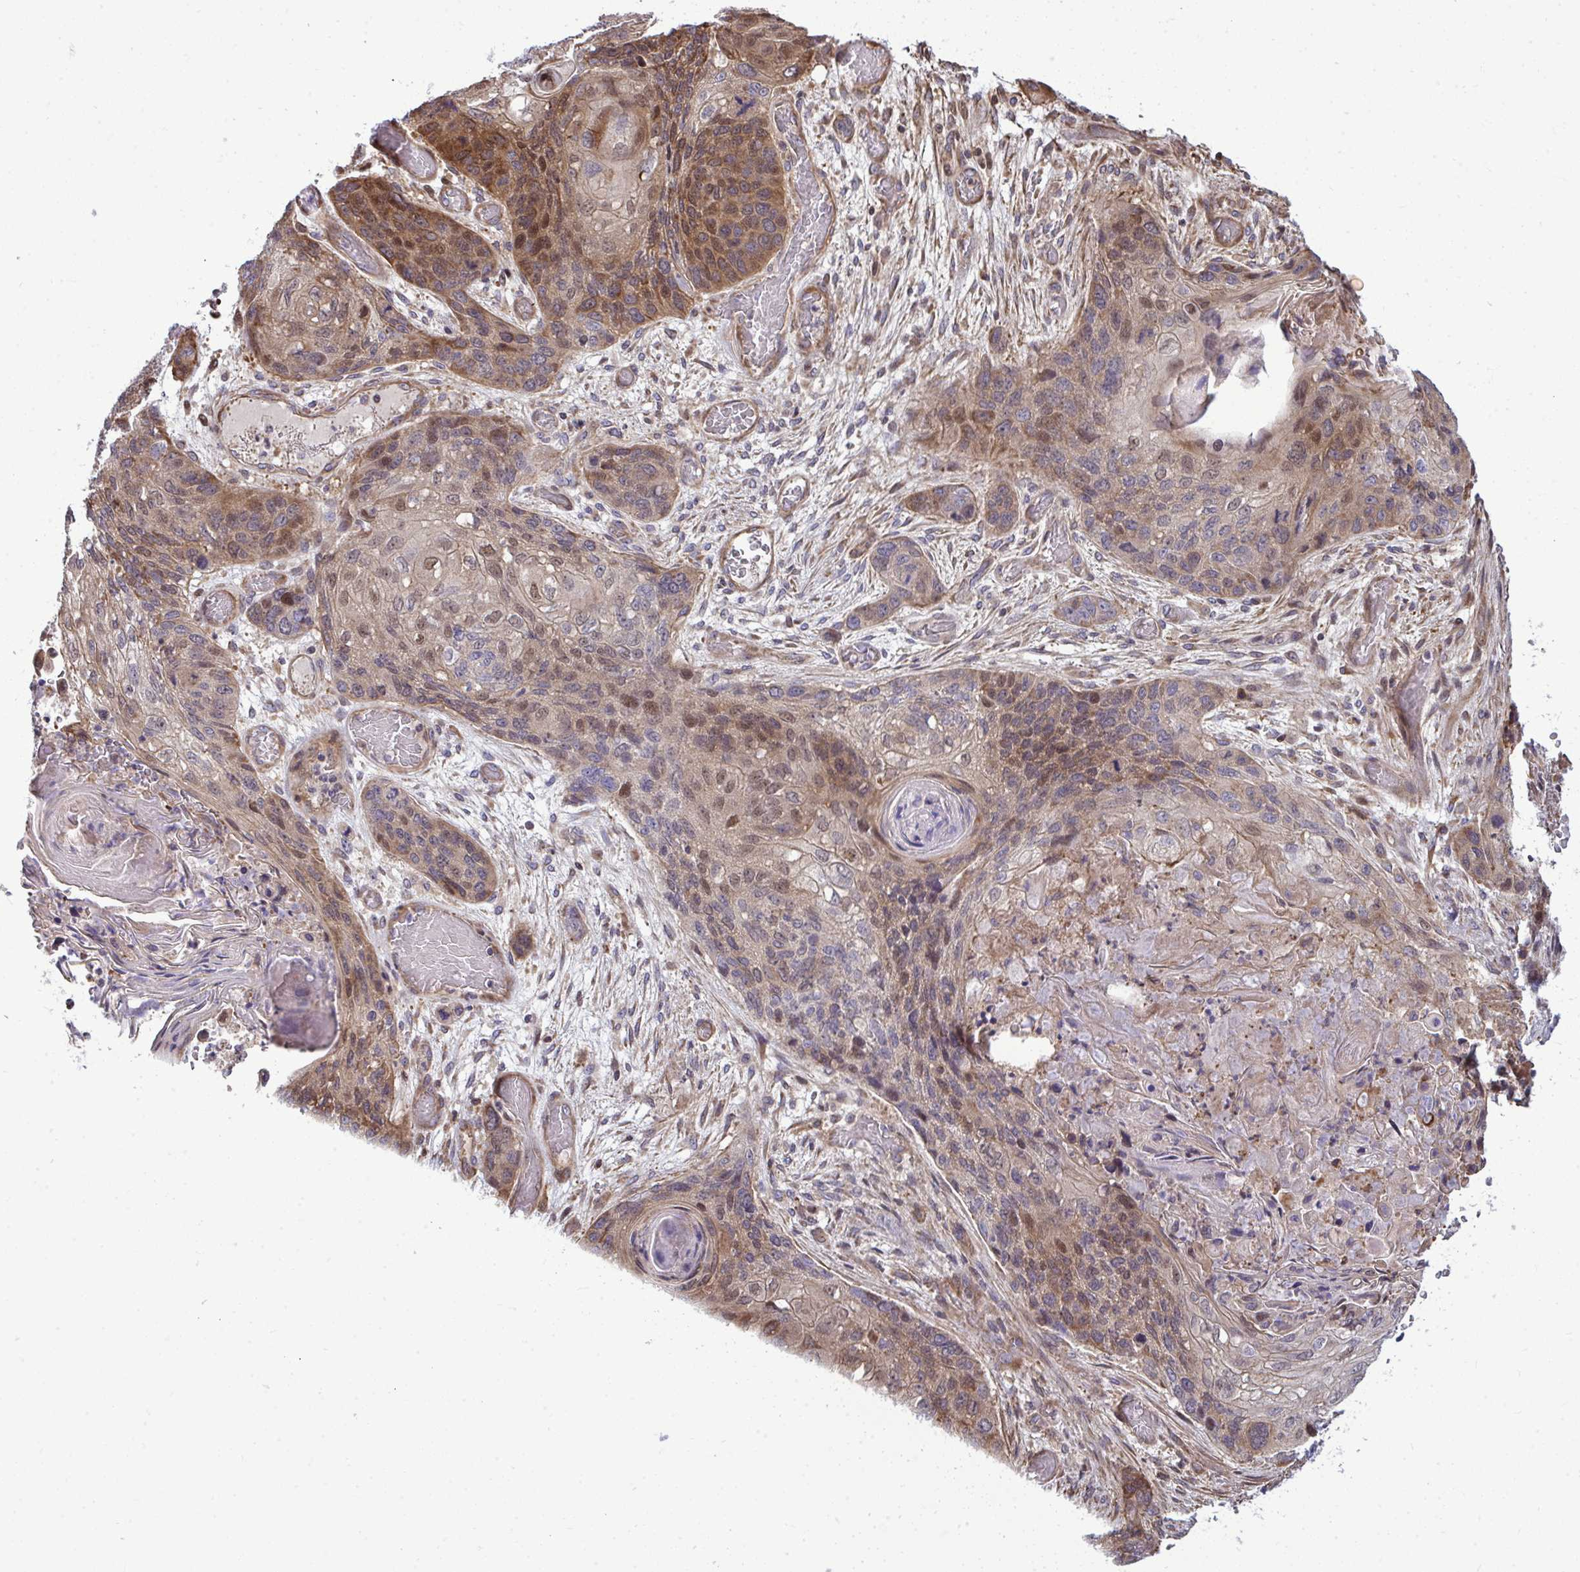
{"staining": {"intensity": "moderate", "quantity": ">75%", "location": "cytoplasmic/membranous,nuclear"}, "tissue": "lung cancer", "cell_type": "Tumor cells", "image_type": "cancer", "snomed": [{"axis": "morphology", "description": "Squamous cell carcinoma, NOS"}, {"axis": "morphology", "description": "Squamous cell carcinoma, metastatic, NOS"}, {"axis": "topography", "description": "Lymph node"}, {"axis": "topography", "description": "Lung"}], "caption": "Immunohistochemistry (IHC) of lung squamous cell carcinoma shows medium levels of moderate cytoplasmic/membranous and nuclear positivity in approximately >75% of tumor cells.", "gene": "ZSCAN9", "patient": {"sex": "male", "age": 41}}